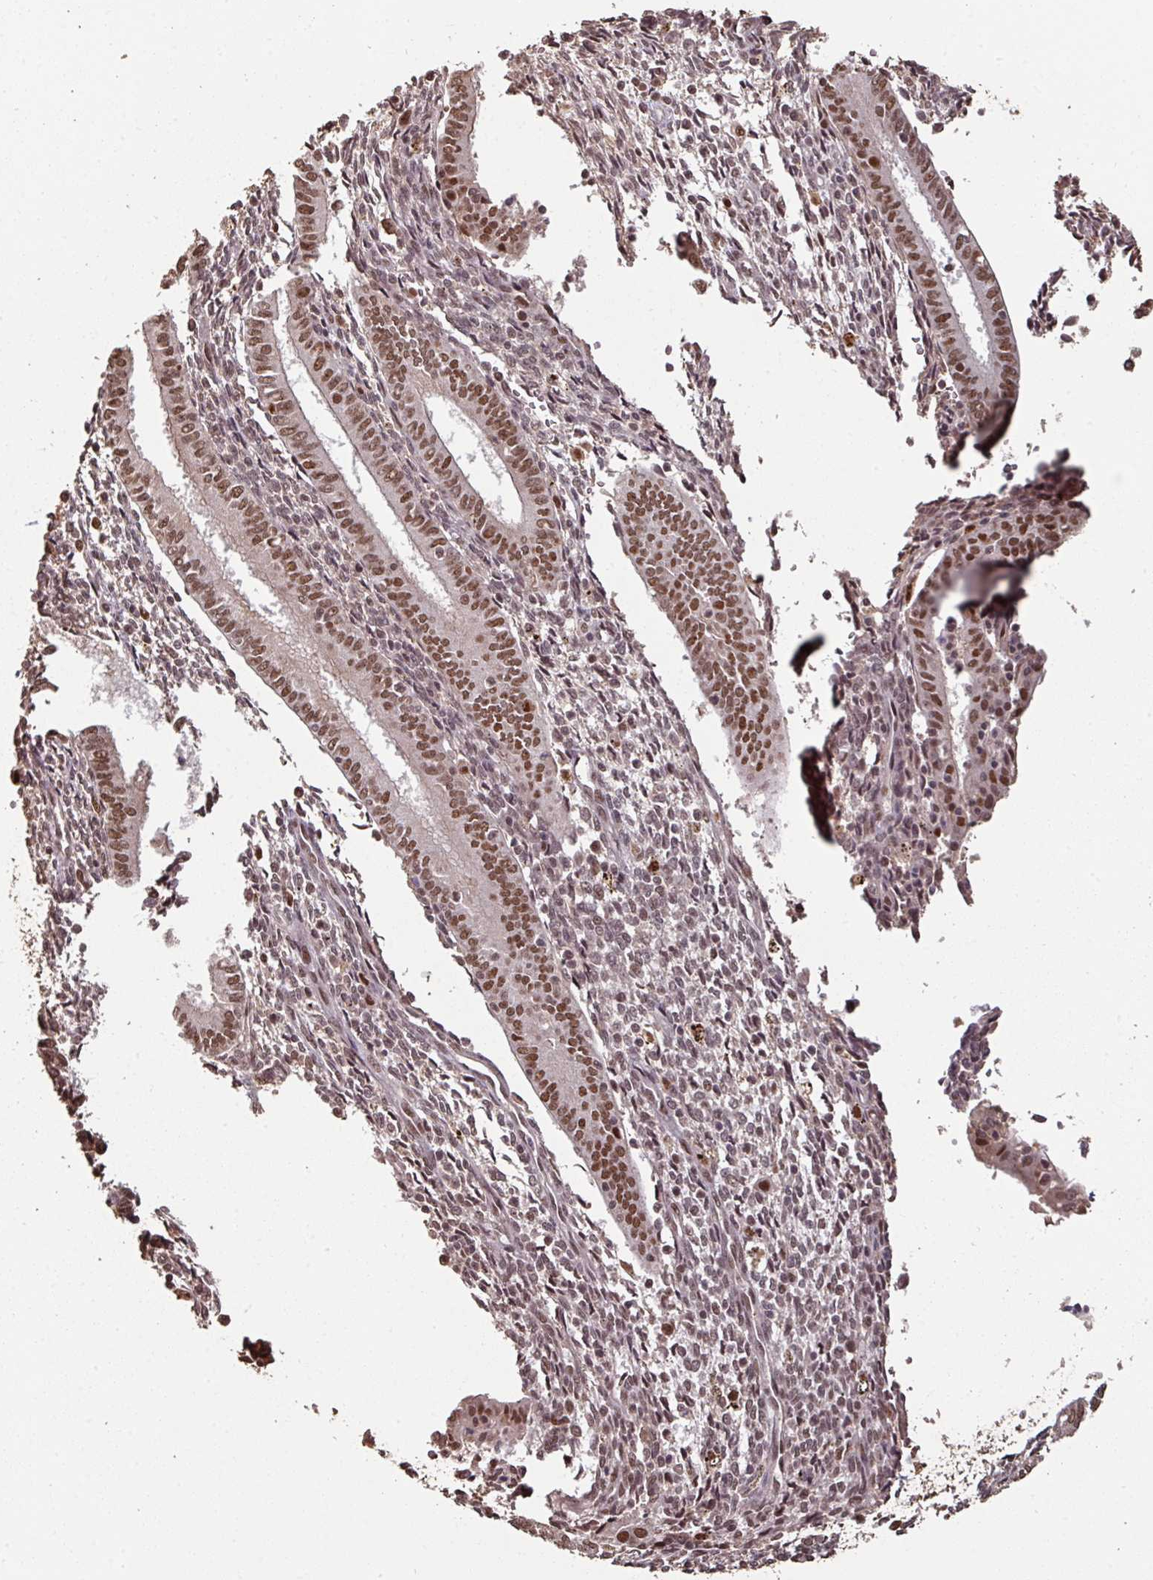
{"staining": {"intensity": "moderate", "quantity": "25%-75%", "location": "nuclear"}, "tissue": "endometrium", "cell_type": "Cells in endometrial stroma", "image_type": "normal", "snomed": [{"axis": "morphology", "description": "Normal tissue, NOS"}, {"axis": "topography", "description": "Endometrium"}], "caption": "Immunohistochemical staining of benign endometrium demonstrates moderate nuclear protein staining in approximately 25%-75% of cells in endometrial stroma.", "gene": "POLD1", "patient": {"sex": "female", "age": 41}}